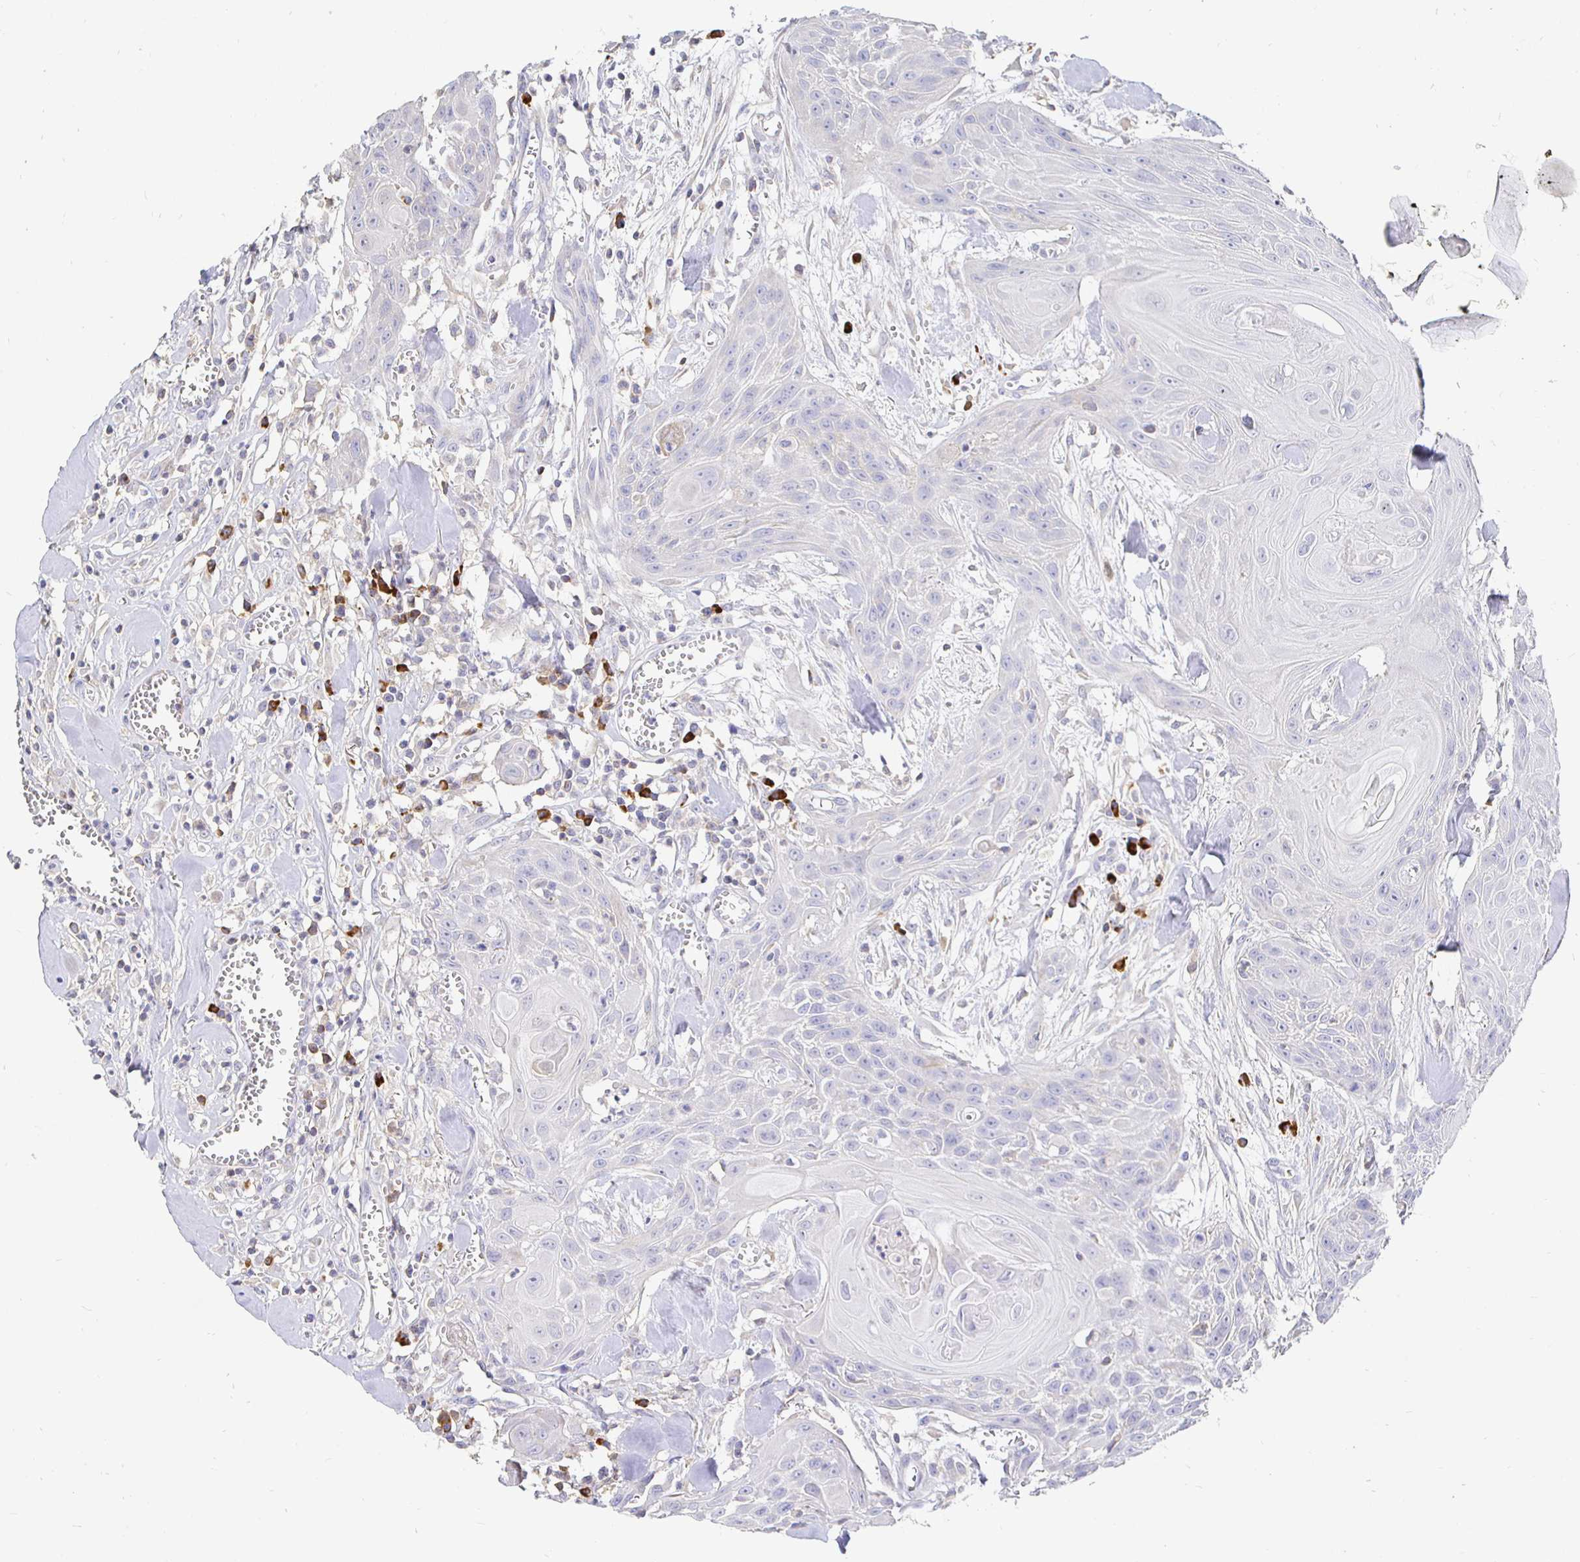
{"staining": {"intensity": "negative", "quantity": "none", "location": "none"}, "tissue": "head and neck cancer", "cell_type": "Tumor cells", "image_type": "cancer", "snomed": [{"axis": "morphology", "description": "Squamous cell carcinoma, NOS"}, {"axis": "topography", "description": "Lymph node"}, {"axis": "topography", "description": "Salivary gland"}, {"axis": "topography", "description": "Head-Neck"}], "caption": "Tumor cells are negative for protein expression in human head and neck cancer.", "gene": "CXCR3", "patient": {"sex": "female", "age": 74}}